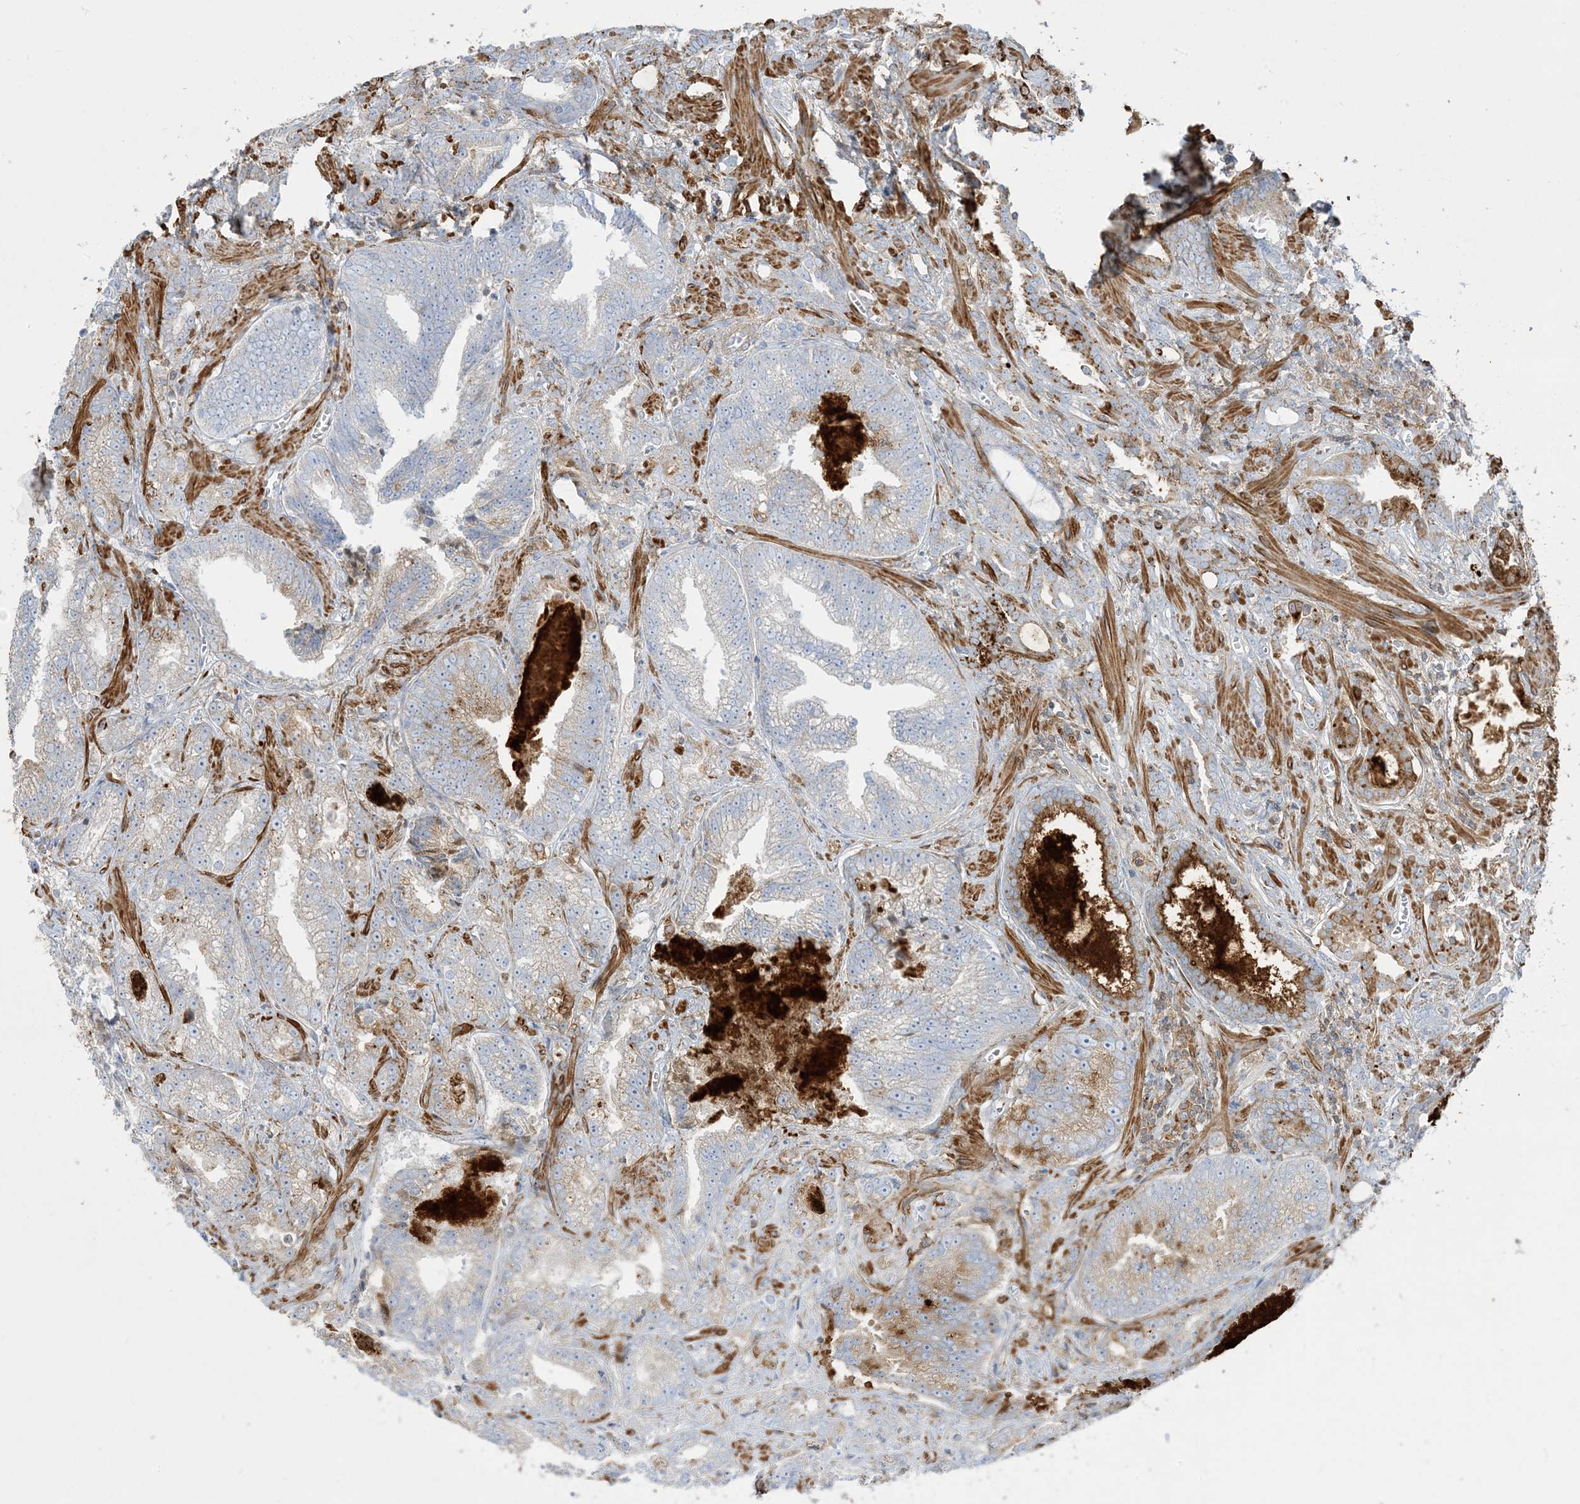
{"staining": {"intensity": "moderate", "quantity": "<25%", "location": "cytoplasmic/membranous"}, "tissue": "prostate cancer", "cell_type": "Tumor cells", "image_type": "cancer", "snomed": [{"axis": "morphology", "description": "Adenocarcinoma, High grade"}, {"axis": "topography", "description": "Prostate and seminal vesicle, NOS"}], "caption": "A high-resolution micrograph shows immunohistochemistry staining of prostate cancer, which exhibits moderate cytoplasmic/membranous staining in about <25% of tumor cells. (IHC, brightfield microscopy, high magnification).", "gene": "GTF3C2", "patient": {"sex": "male", "age": 67}}